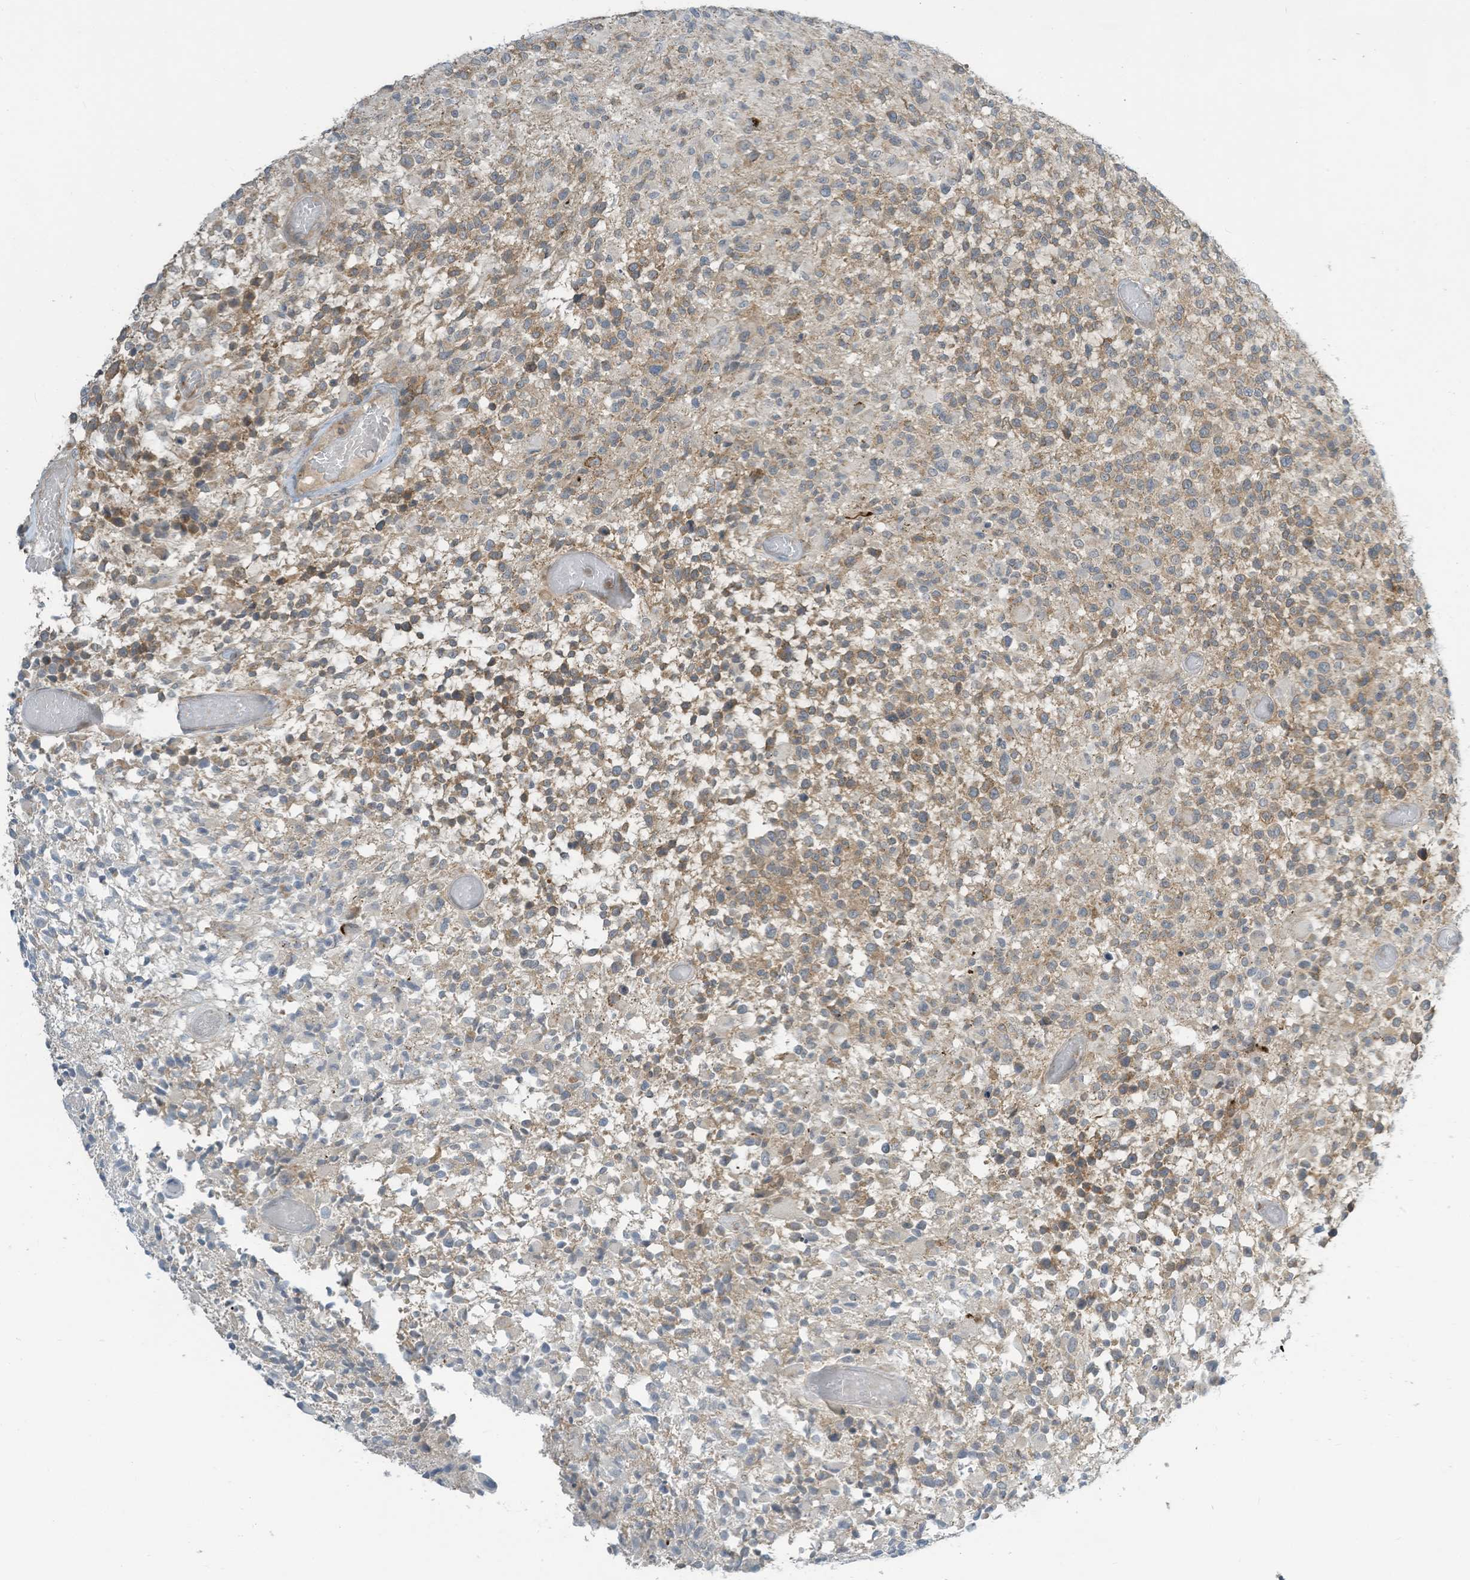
{"staining": {"intensity": "moderate", "quantity": "25%-75%", "location": "cytoplasmic/membranous"}, "tissue": "glioma", "cell_type": "Tumor cells", "image_type": "cancer", "snomed": [{"axis": "morphology", "description": "Glioma, malignant, High grade"}, {"axis": "morphology", "description": "Glioblastoma, NOS"}, {"axis": "topography", "description": "Brain"}], "caption": "The histopathology image demonstrates immunohistochemical staining of glioma. There is moderate cytoplasmic/membranous expression is seen in approximately 25%-75% of tumor cells. The staining is performed using DAB (3,3'-diaminobenzidine) brown chromogen to label protein expression. The nuclei are counter-stained blue using hematoxylin.", "gene": "PARVG", "patient": {"sex": "male", "age": 60}}